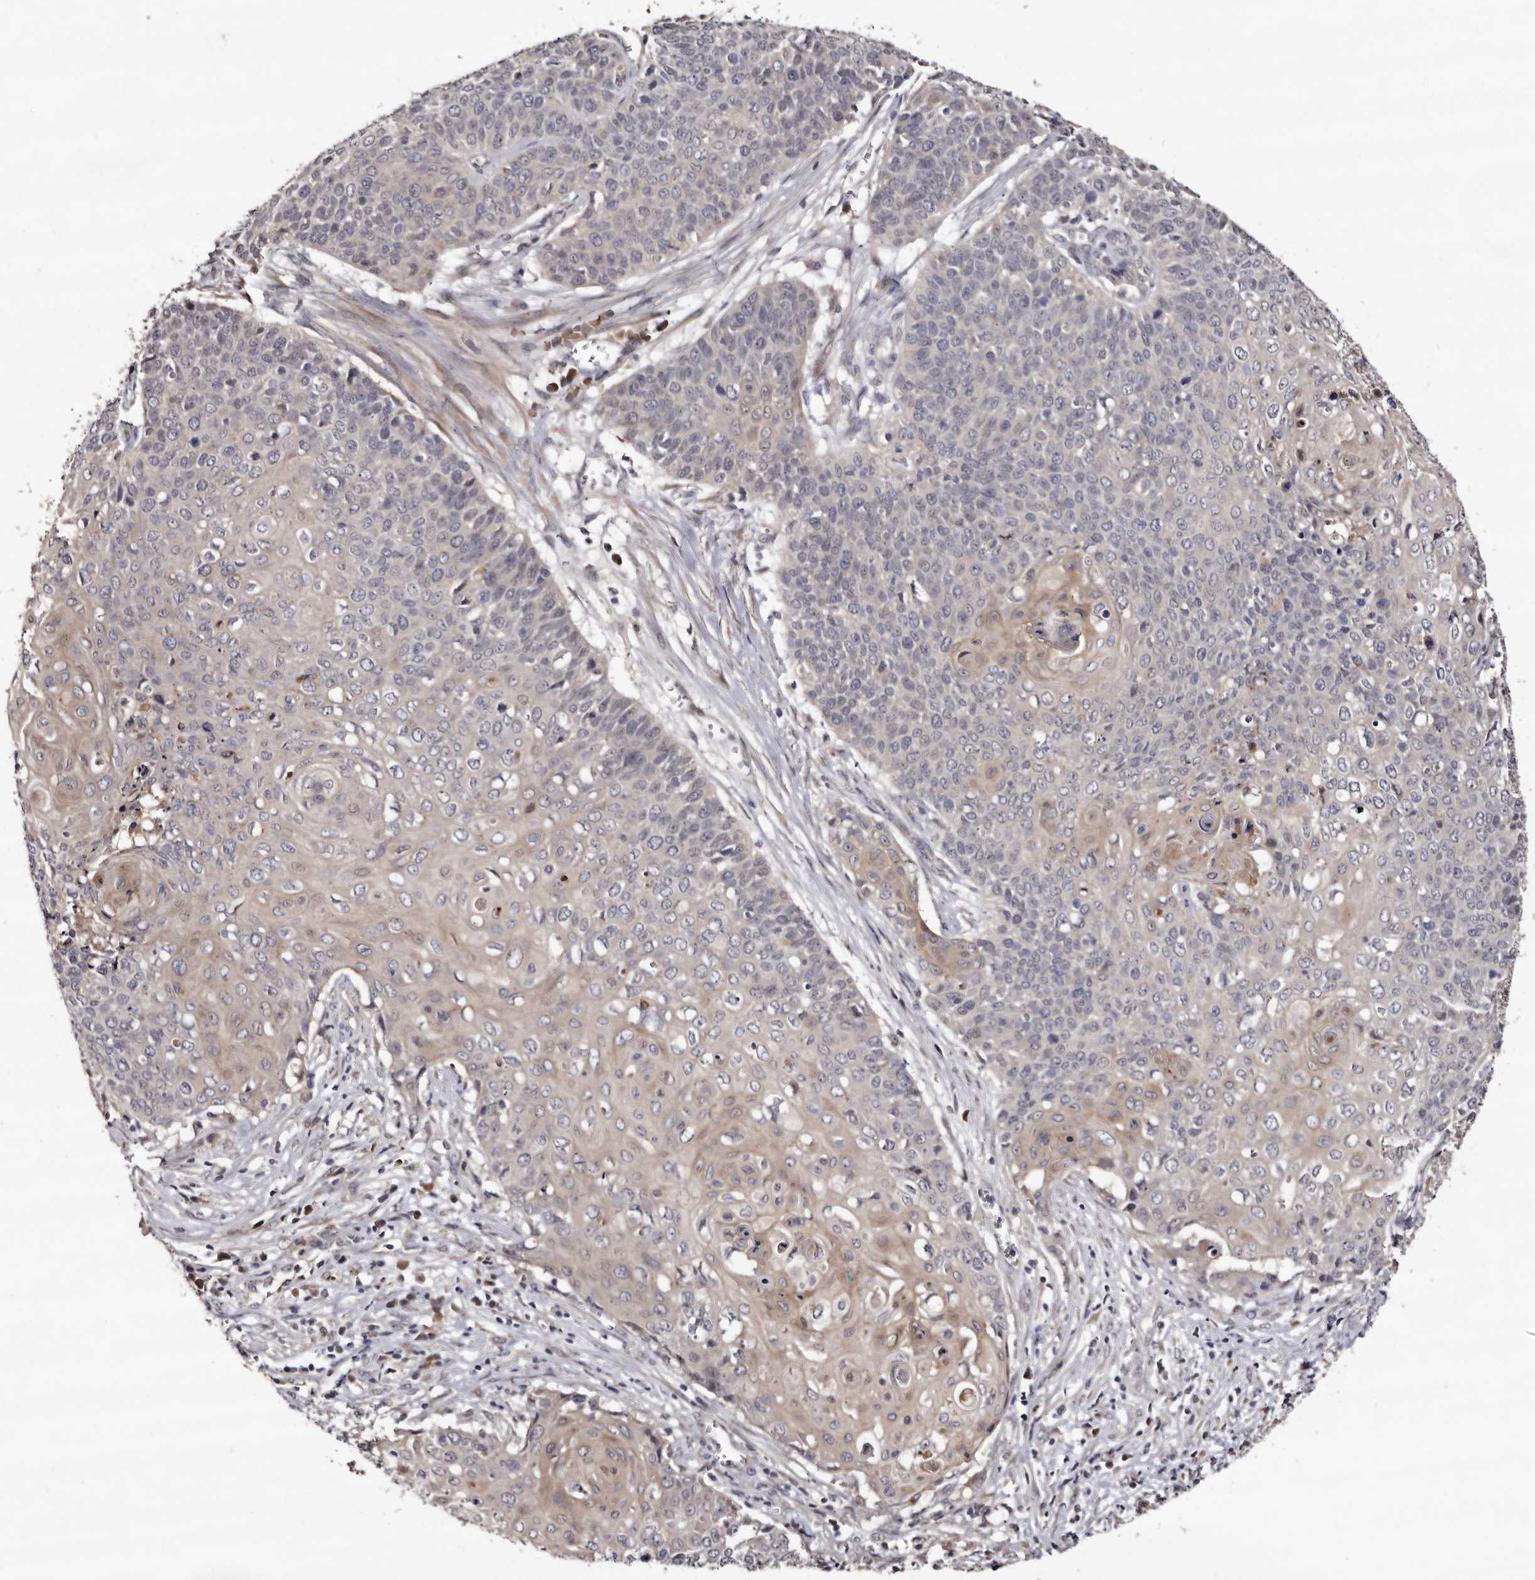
{"staining": {"intensity": "weak", "quantity": "<25%", "location": "cytoplasmic/membranous"}, "tissue": "cervical cancer", "cell_type": "Tumor cells", "image_type": "cancer", "snomed": [{"axis": "morphology", "description": "Squamous cell carcinoma, NOS"}, {"axis": "topography", "description": "Cervix"}], "caption": "Protein analysis of cervical cancer displays no significant positivity in tumor cells. The staining is performed using DAB brown chromogen with nuclei counter-stained in using hematoxylin.", "gene": "LANCL2", "patient": {"sex": "female", "age": 39}}